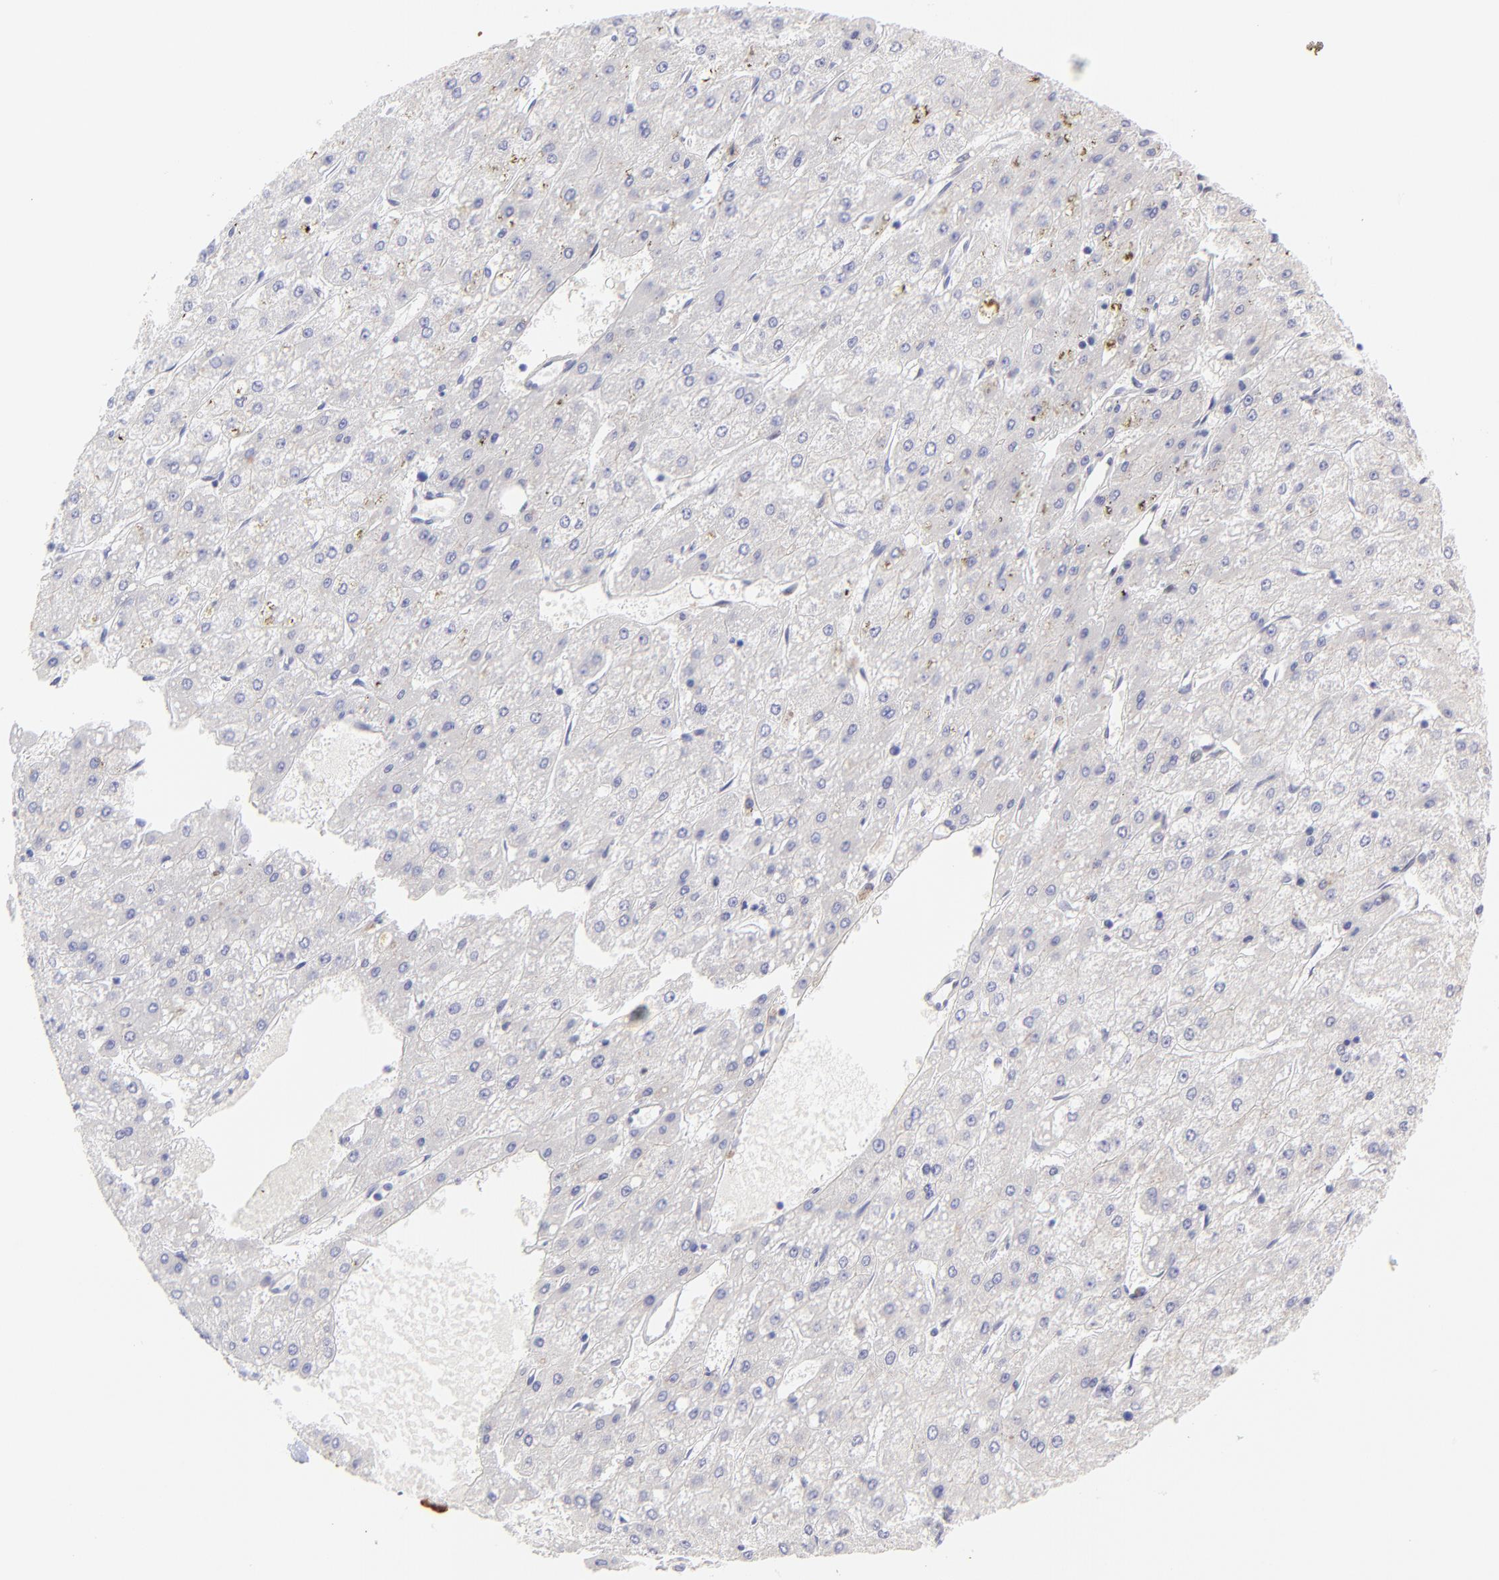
{"staining": {"intensity": "negative", "quantity": "none", "location": "none"}, "tissue": "liver cancer", "cell_type": "Tumor cells", "image_type": "cancer", "snomed": [{"axis": "morphology", "description": "Carcinoma, Hepatocellular, NOS"}, {"axis": "topography", "description": "Liver"}], "caption": "Immunohistochemical staining of liver cancer (hepatocellular carcinoma) demonstrates no significant positivity in tumor cells.", "gene": "KLF4", "patient": {"sex": "female", "age": 52}}